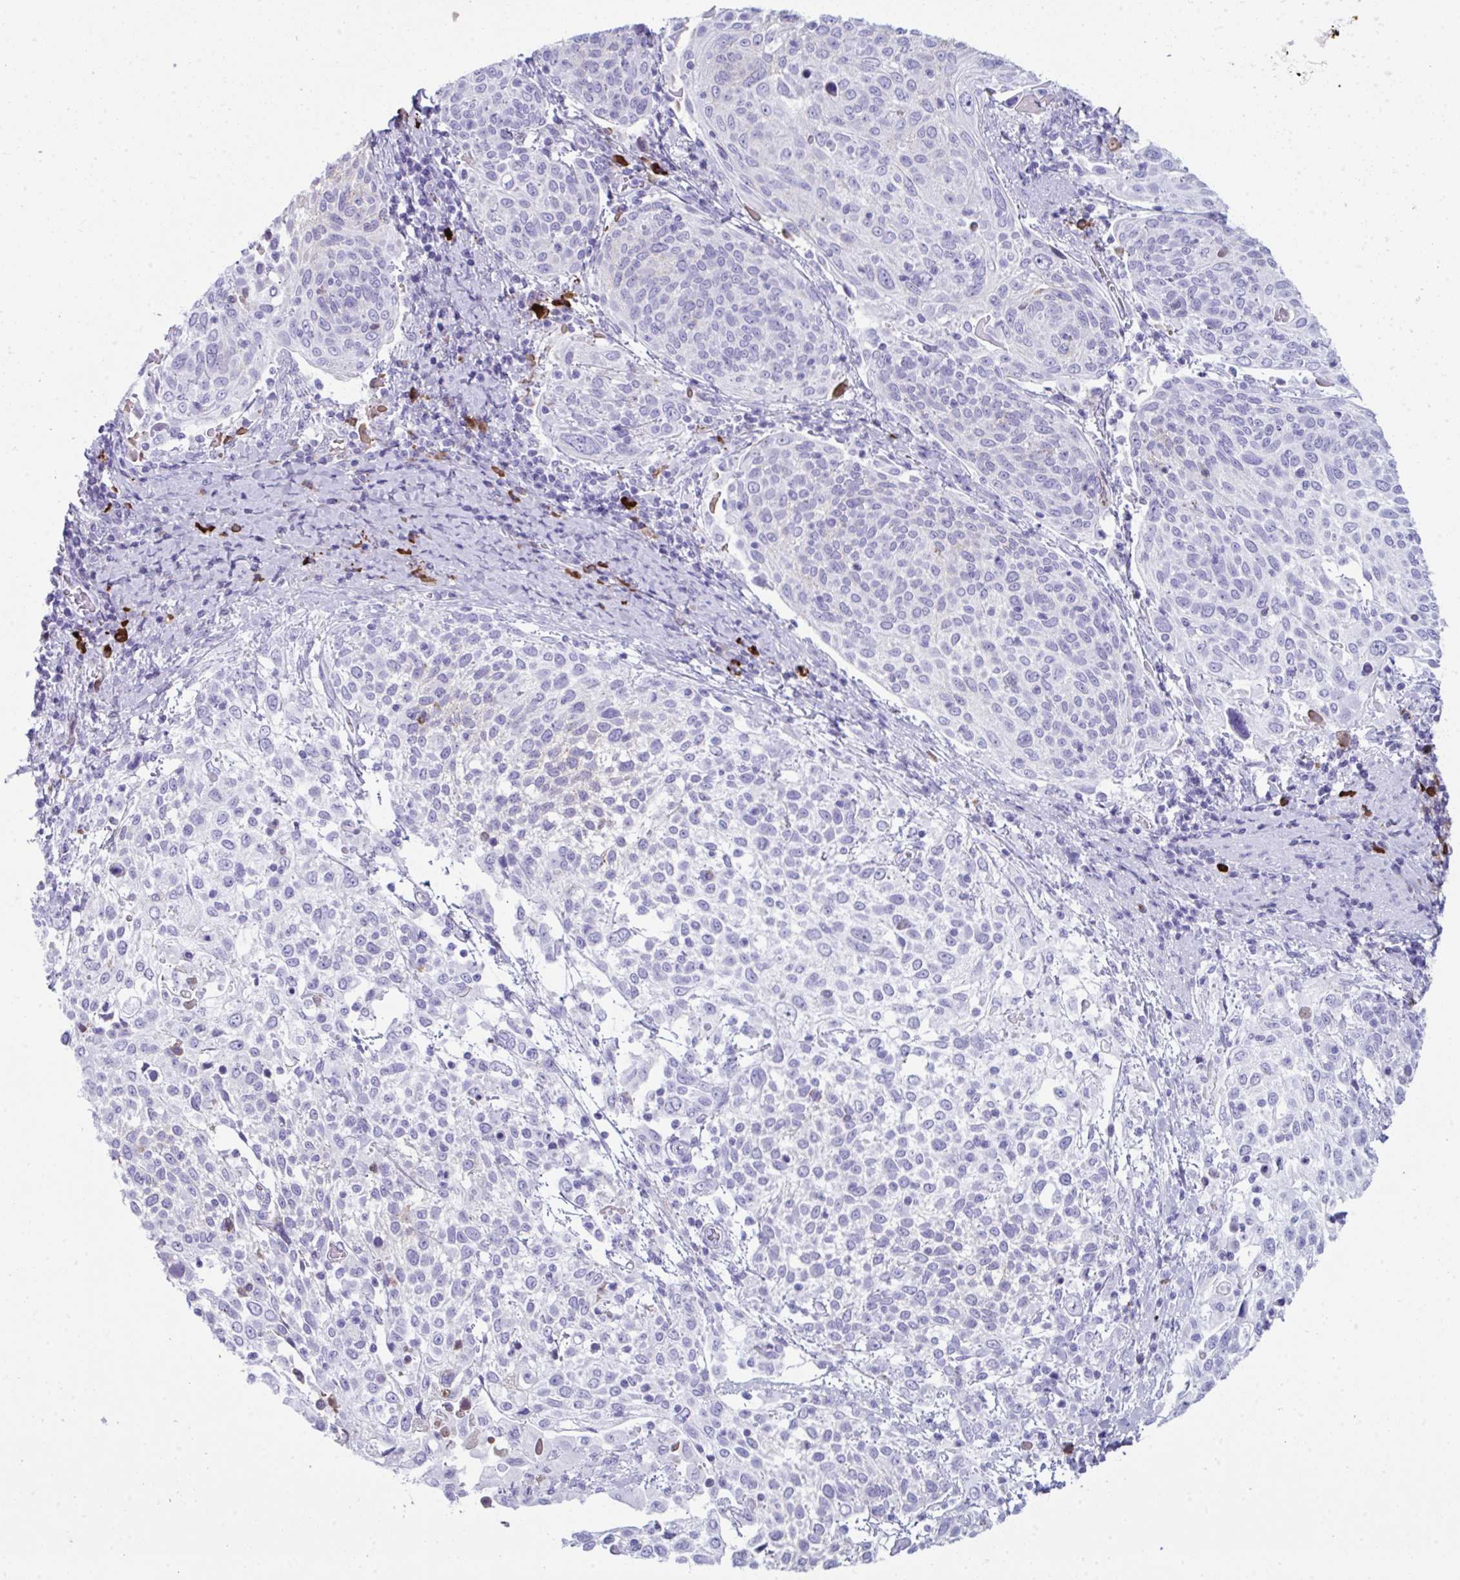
{"staining": {"intensity": "negative", "quantity": "none", "location": "none"}, "tissue": "cervical cancer", "cell_type": "Tumor cells", "image_type": "cancer", "snomed": [{"axis": "morphology", "description": "Squamous cell carcinoma, NOS"}, {"axis": "topography", "description": "Cervix"}], "caption": "High power microscopy photomicrograph of an IHC image of cervical squamous cell carcinoma, revealing no significant expression in tumor cells.", "gene": "JCHAIN", "patient": {"sex": "female", "age": 61}}